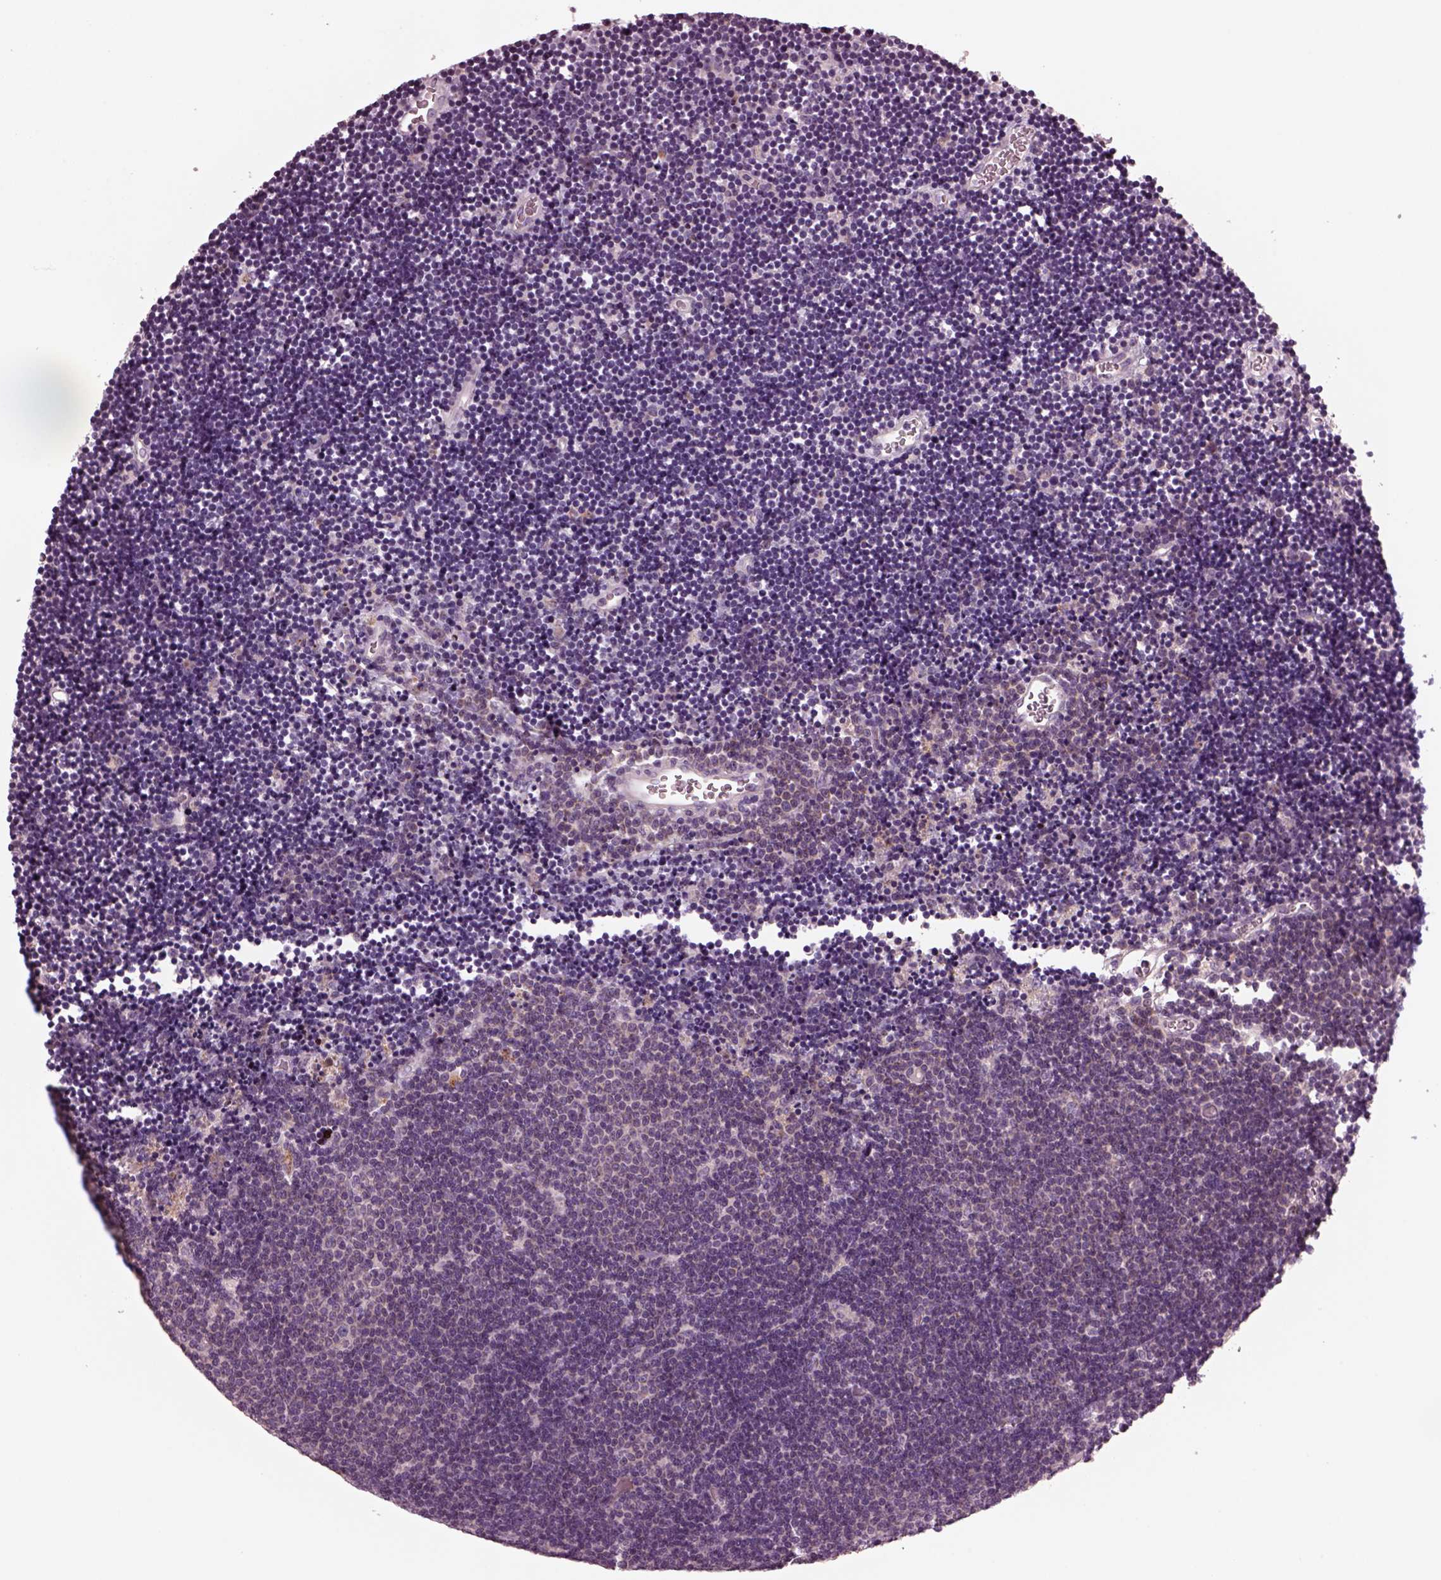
{"staining": {"intensity": "weak", "quantity": "25%-75%", "location": "cytoplasmic/membranous"}, "tissue": "lymphoma", "cell_type": "Tumor cells", "image_type": "cancer", "snomed": [{"axis": "morphology", "description": "Malignant lymphoma, non-Hodgkin's type, Low grade"}, {"axis": "topography", "description": "Brain"}], "caption": "This photomicrograph exhibits IHC staining of malignant lymphoma, non-Hodgkin's type (low-grade), with low weak cytoplasmic/membranous positivity in approximately 25%-75% of tumor cells.", "gene": "AP4M1", "patient": {"sex": "female", "age": 66}}